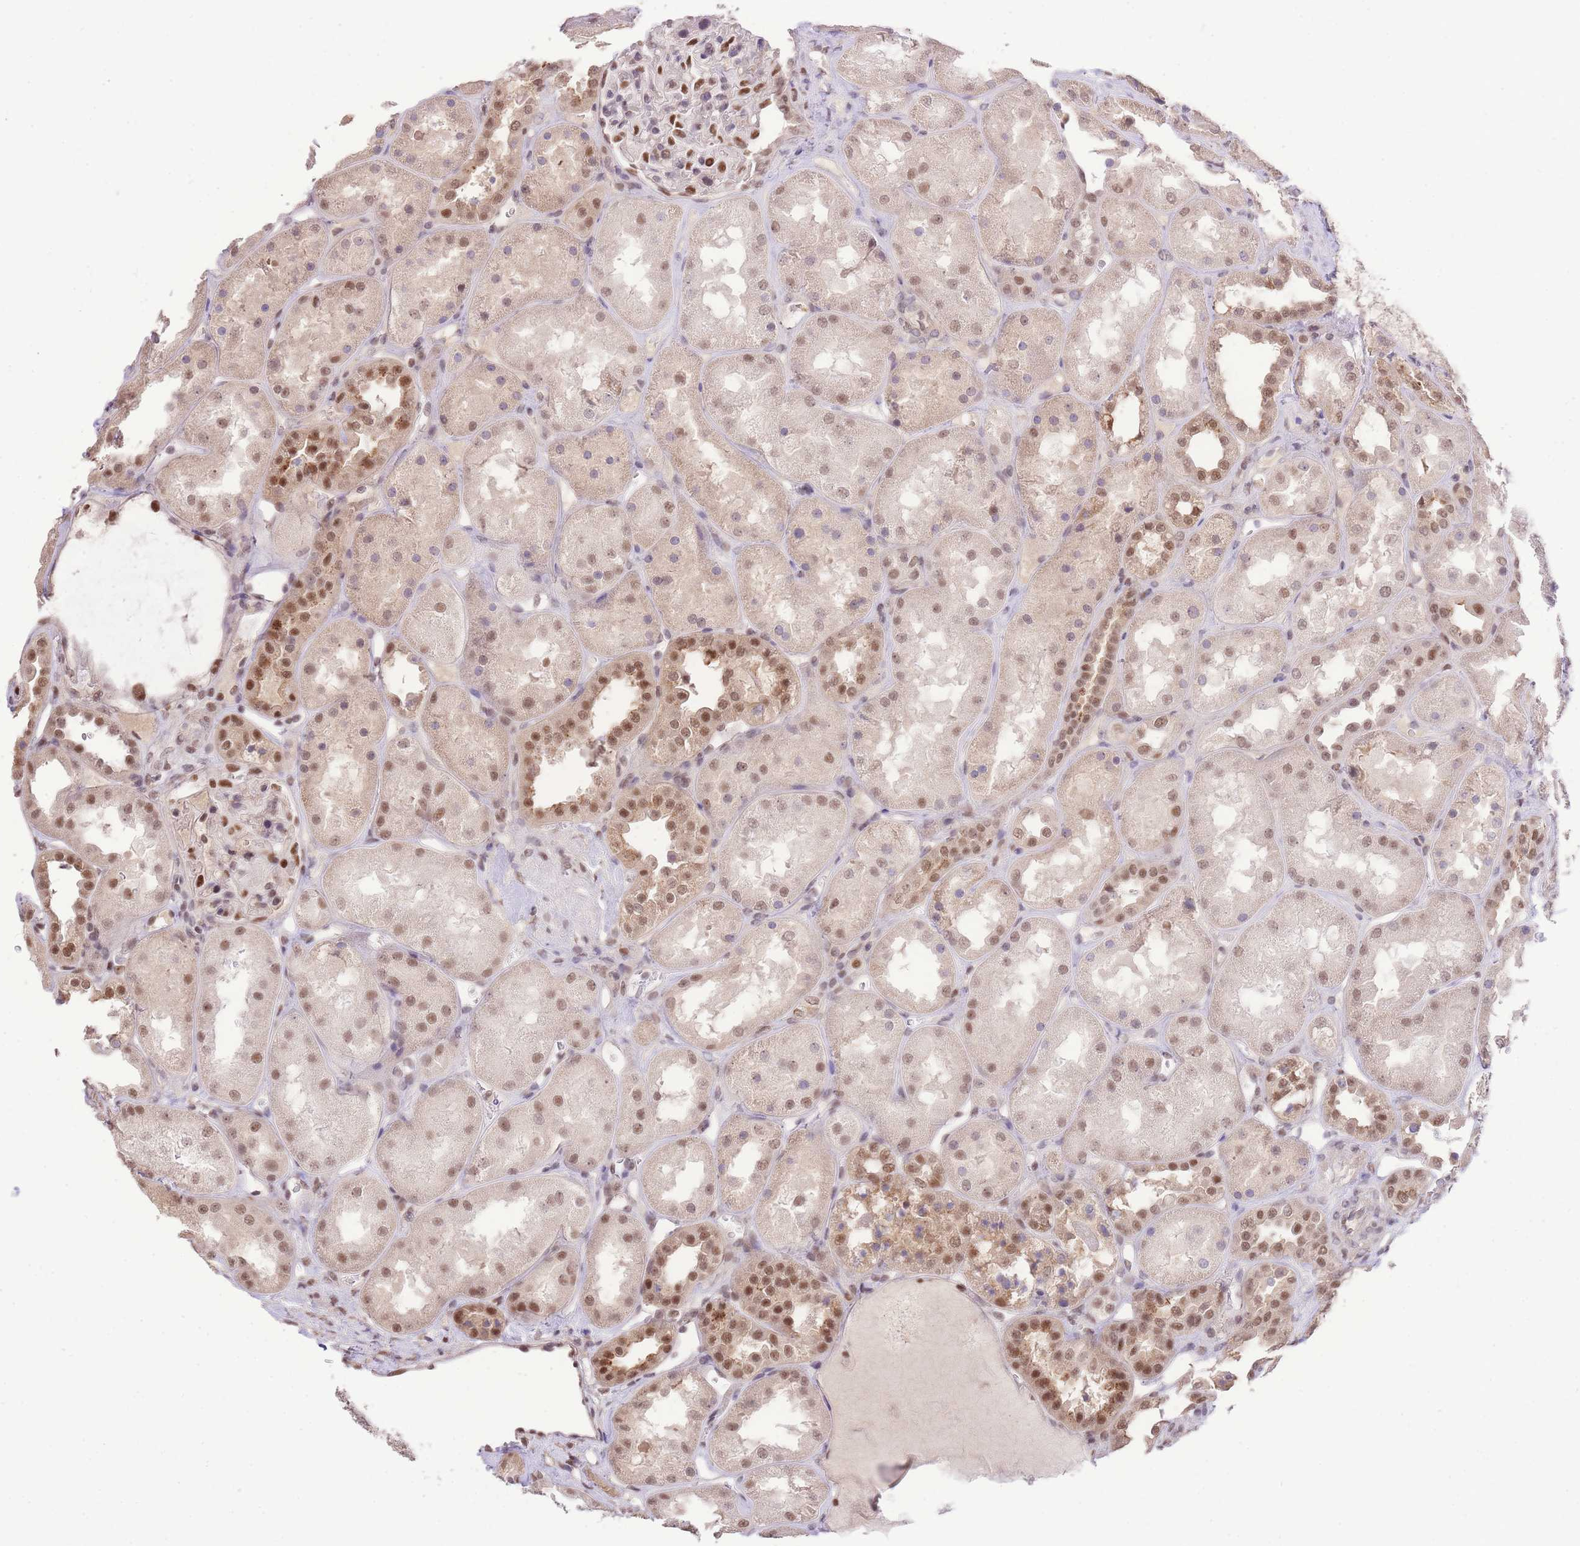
{"staining": {"intensity": "moderate", "quantity": "25%-75%", "location": "nuclear"}, "tissue": "kidney", "cell_type": "Cells in glomeruli", "image_type": "normal", "snomed": [{"axis": "morphology", "description": "Normal tissue, NOS"}, {"axis": "topography", "description": "Kidney"}], "caption": "Immunohistochemistry (IHC) of unremarkable human kidney reveals medium levels of moderate nuclear positivity in approximately 25%-75% of cells in glomeruli.", "gene": "UBXN7", "patient": {"sex": "male", "age": 70}}